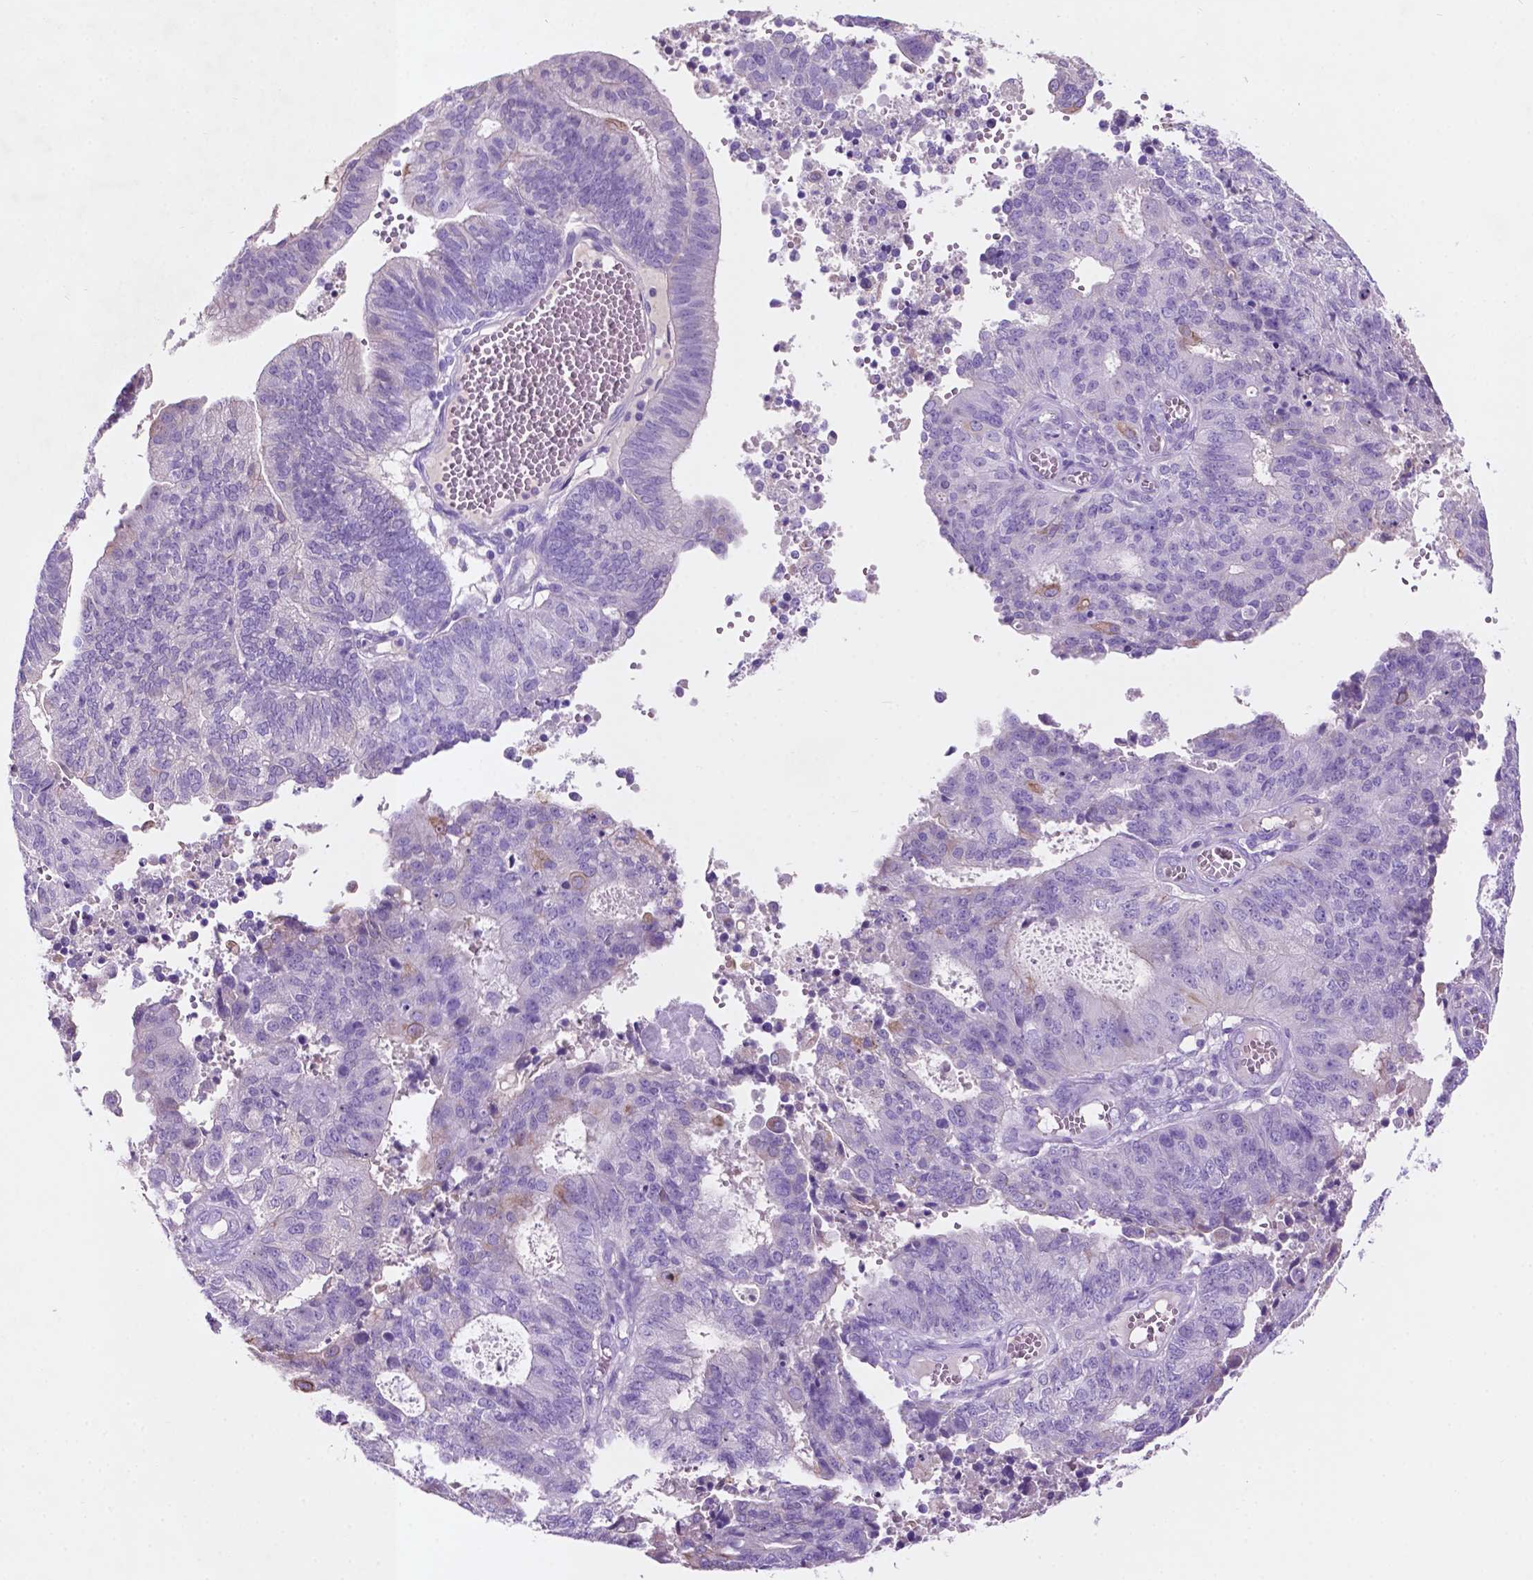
{"staining": {"intensity": "negative", "quantity": "none", "location": "none"}, "tissue": "endometrial cancer", "cell_type": "Tumor cells", "image_type": "cancer", "snomed": [{"axis": "morphology", "description": "Adenocarcinoma, NOS"}, {"axis": "topography", "description": "Endometrium"}], "caption": "Endometrial cancer (adenocarcinoma) was stained to show a protein in brown. There is no significant staining in tumor cells.", "gene": "POU4F1", "patient": {"sex": "female", "age": 82}}